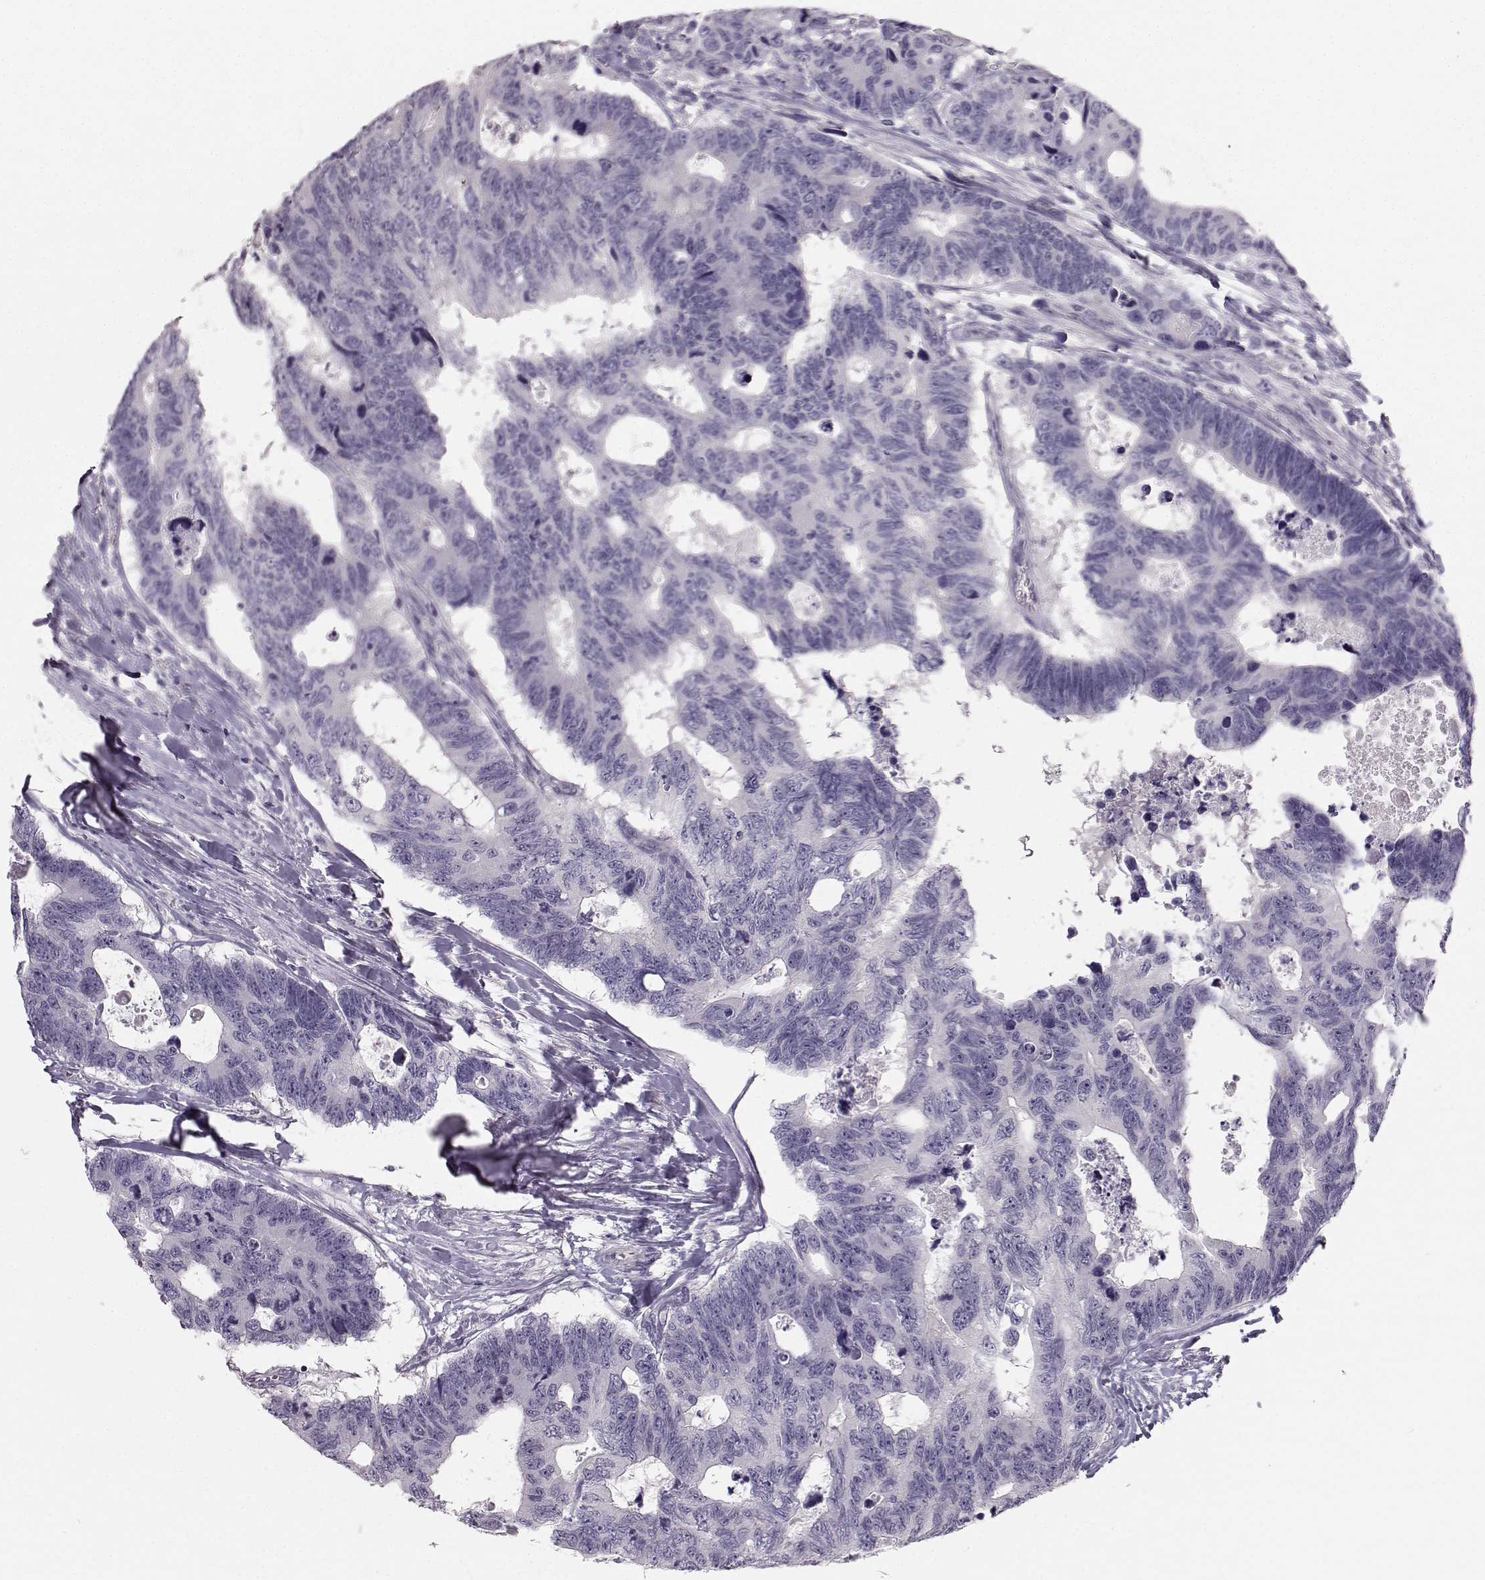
{"staining": {"intensity": "negative", "quantity": "none", "location": "none"}, "tissue": "colorectal cancer", "cell_type": "Tumor cells", "image_type": "cancer", "snomed": [{"axis": "morphology", "description": "Adenocarcinoma, NOS"}, {"axis": "topography", "description": "Colon"}], "caption": "Colorectal adenocarcinoma was stained to show a protein in brown. There is no significant staining in tumor cells.", "gene": "OIP5", "patient": {"sex": "female", "age": 77}}